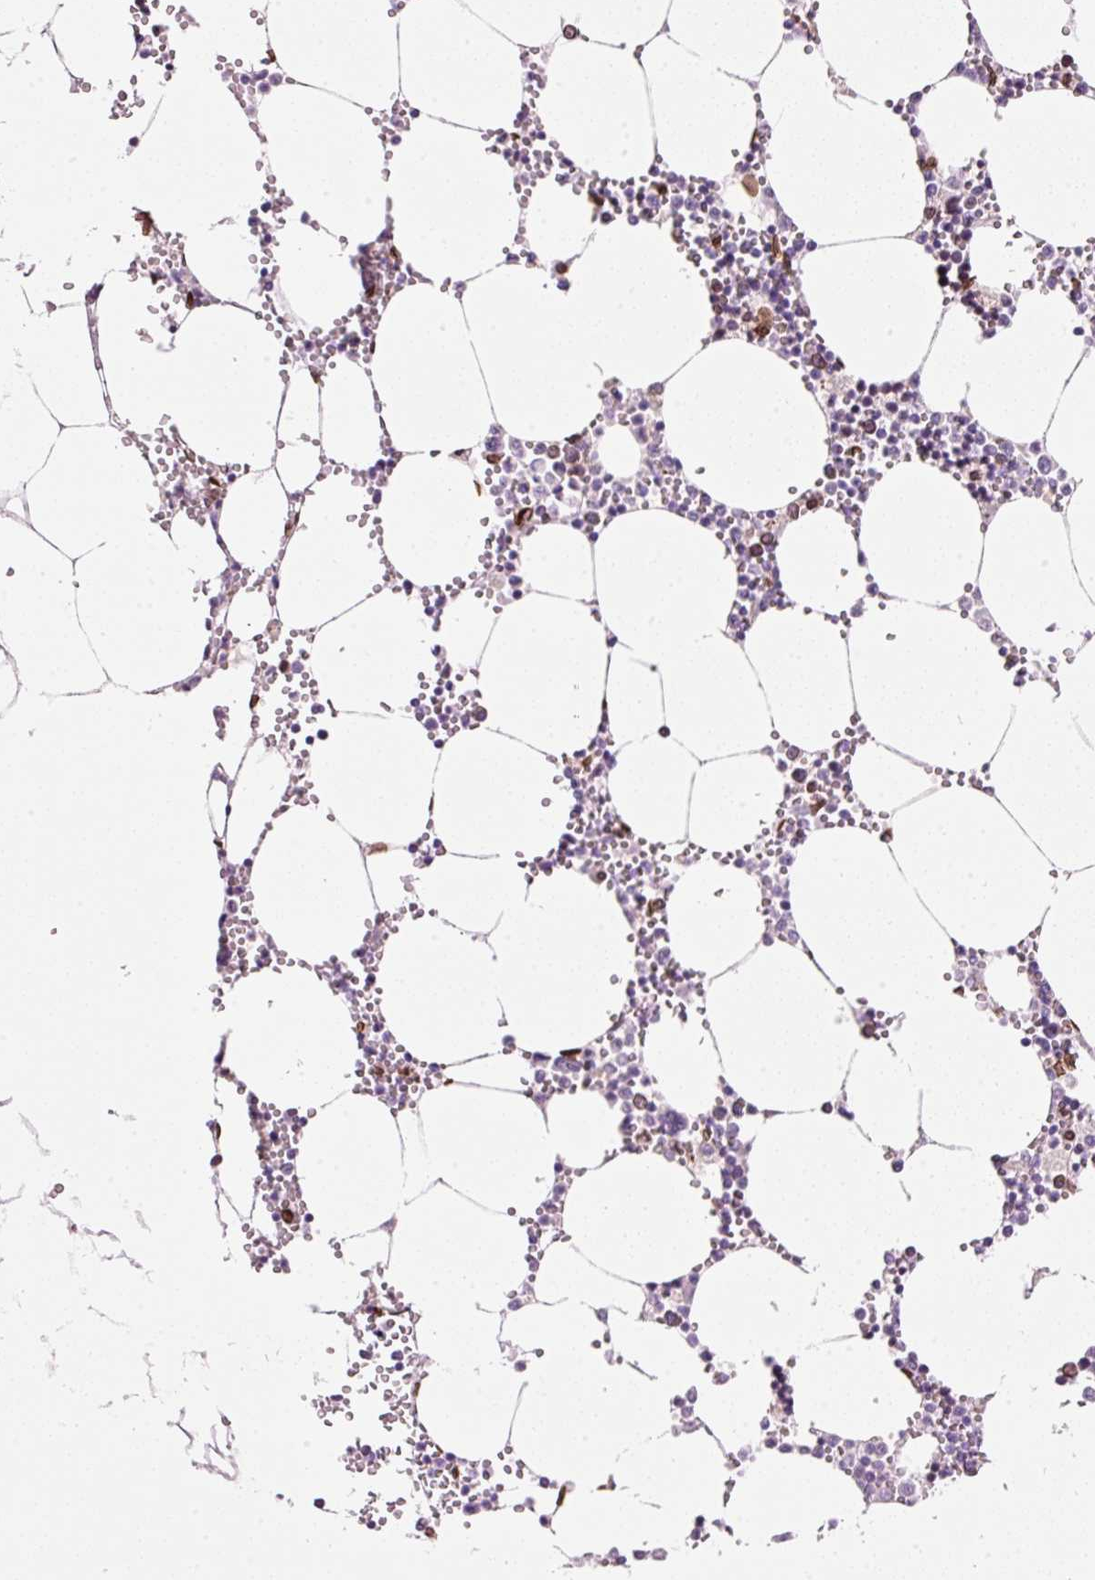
{"staining": {"intensity": "moderate", "quantity": "<25%", "location": "cytoplasmic/membranous,nuclear"}, "tissue": "bone marrow", "cell_type": "Hematopoietic cells", "image_type": "normal", "snomed": [{"axis": "morphology", "description": "Normal tissue, NOS"}, {"axis": "topography", "description": "Bone marrow"}], "caption": "The image displays immunohistochemical staining of normal bone marrow. There is moderate cytoplasmic/membranous,nuclear staining is seen in about <25% of hematopoietic cells.", "gene": "ZNF224", "patient": {"sex": "male", "age": 54}}